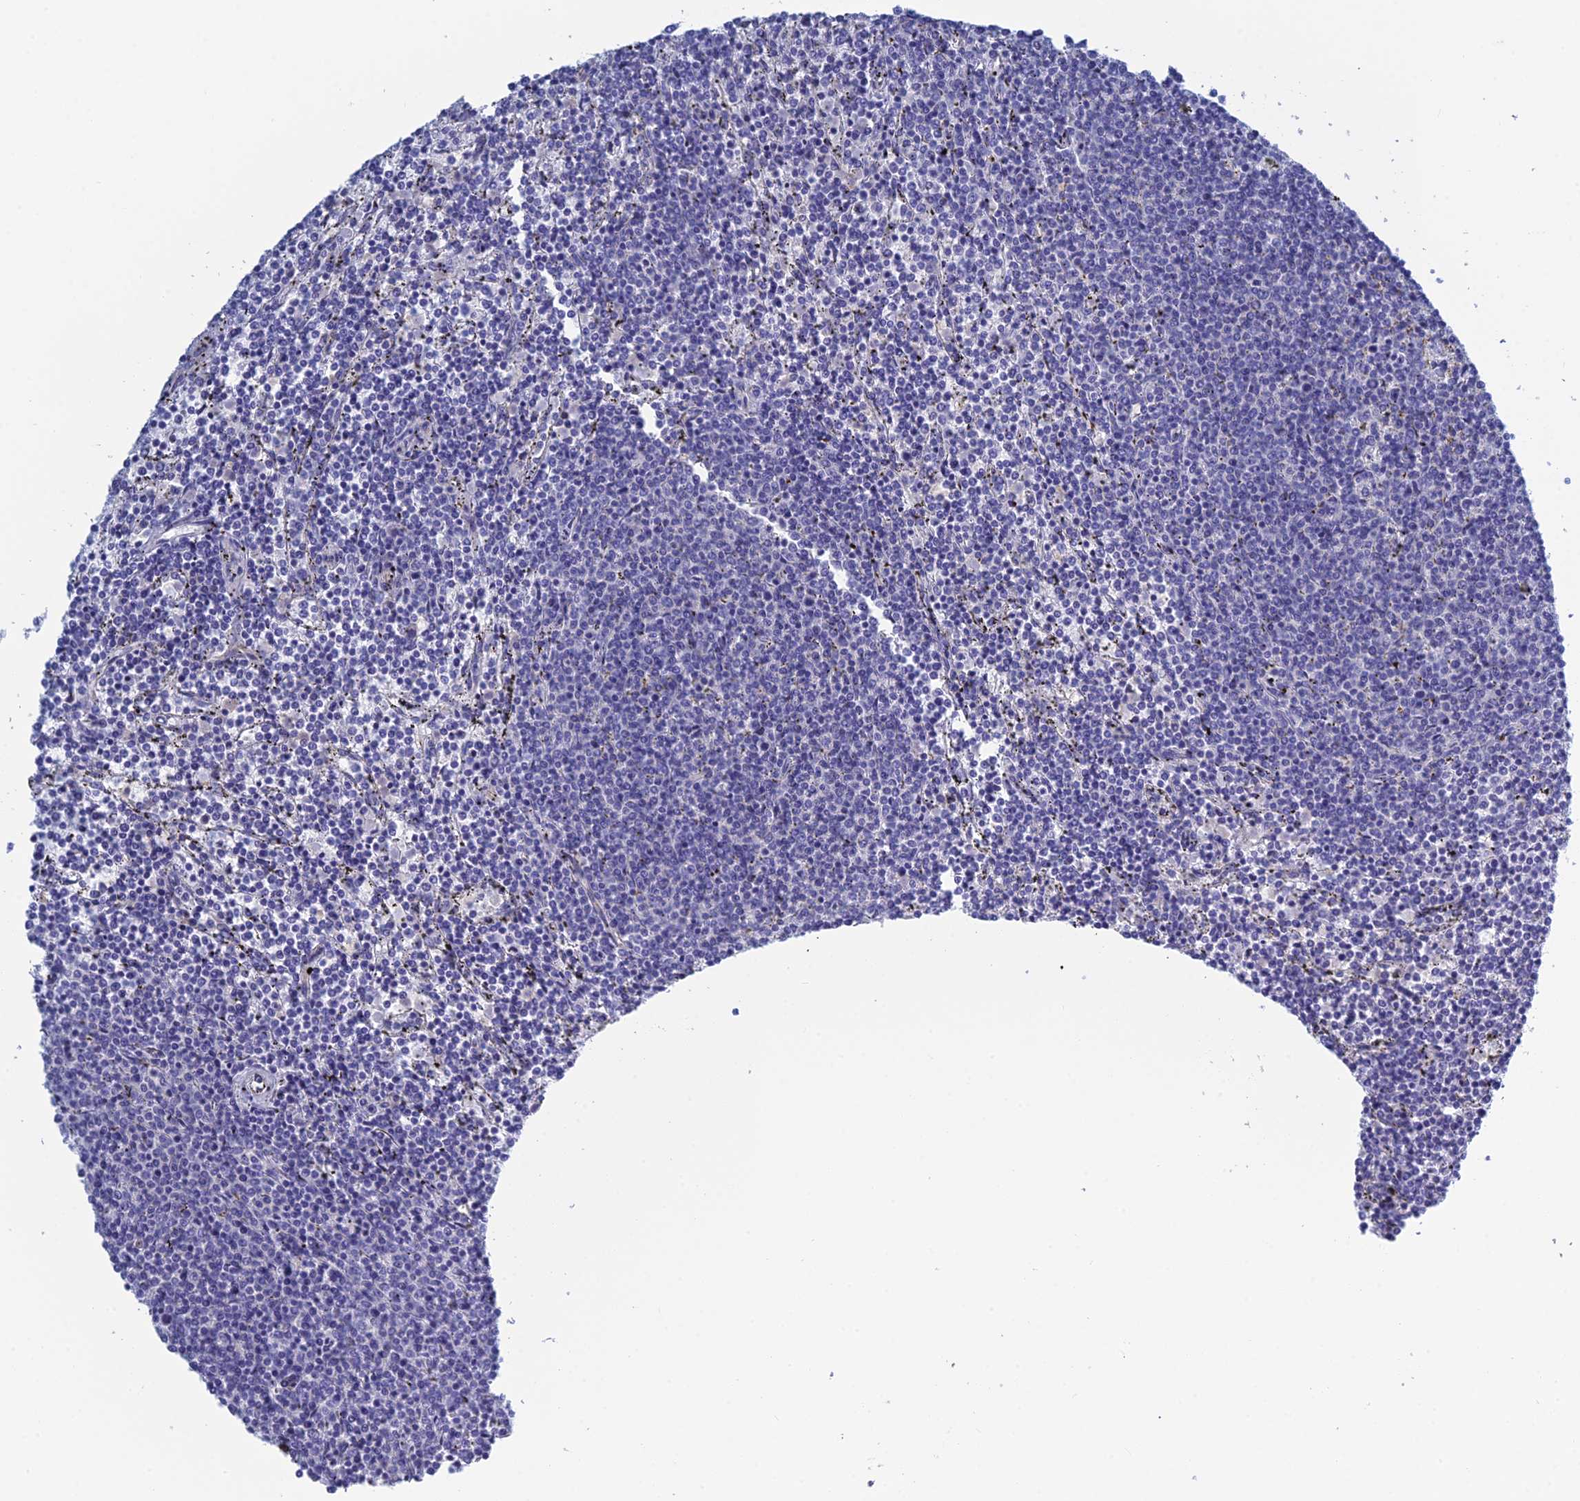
{"staining": {"intensity": "negative", "quantity": "none", "location": "none"}, "tissue": "lymphoma", "cell_type": "Tumor cells", "image_type": "cancer", "snomed": [{"axis": "morphology", "description": "Malignant lymphoma, non-Hodgkin's type, Low grade"}, {"axis": "topography", "description": "Spleen"}], "caption": "Lymphoma stained for a protein using immunohistochemistry reveals no positivity tumor cells.", "gene": "PCDHA8", "patient": {"sex": "female", "age": 50}}